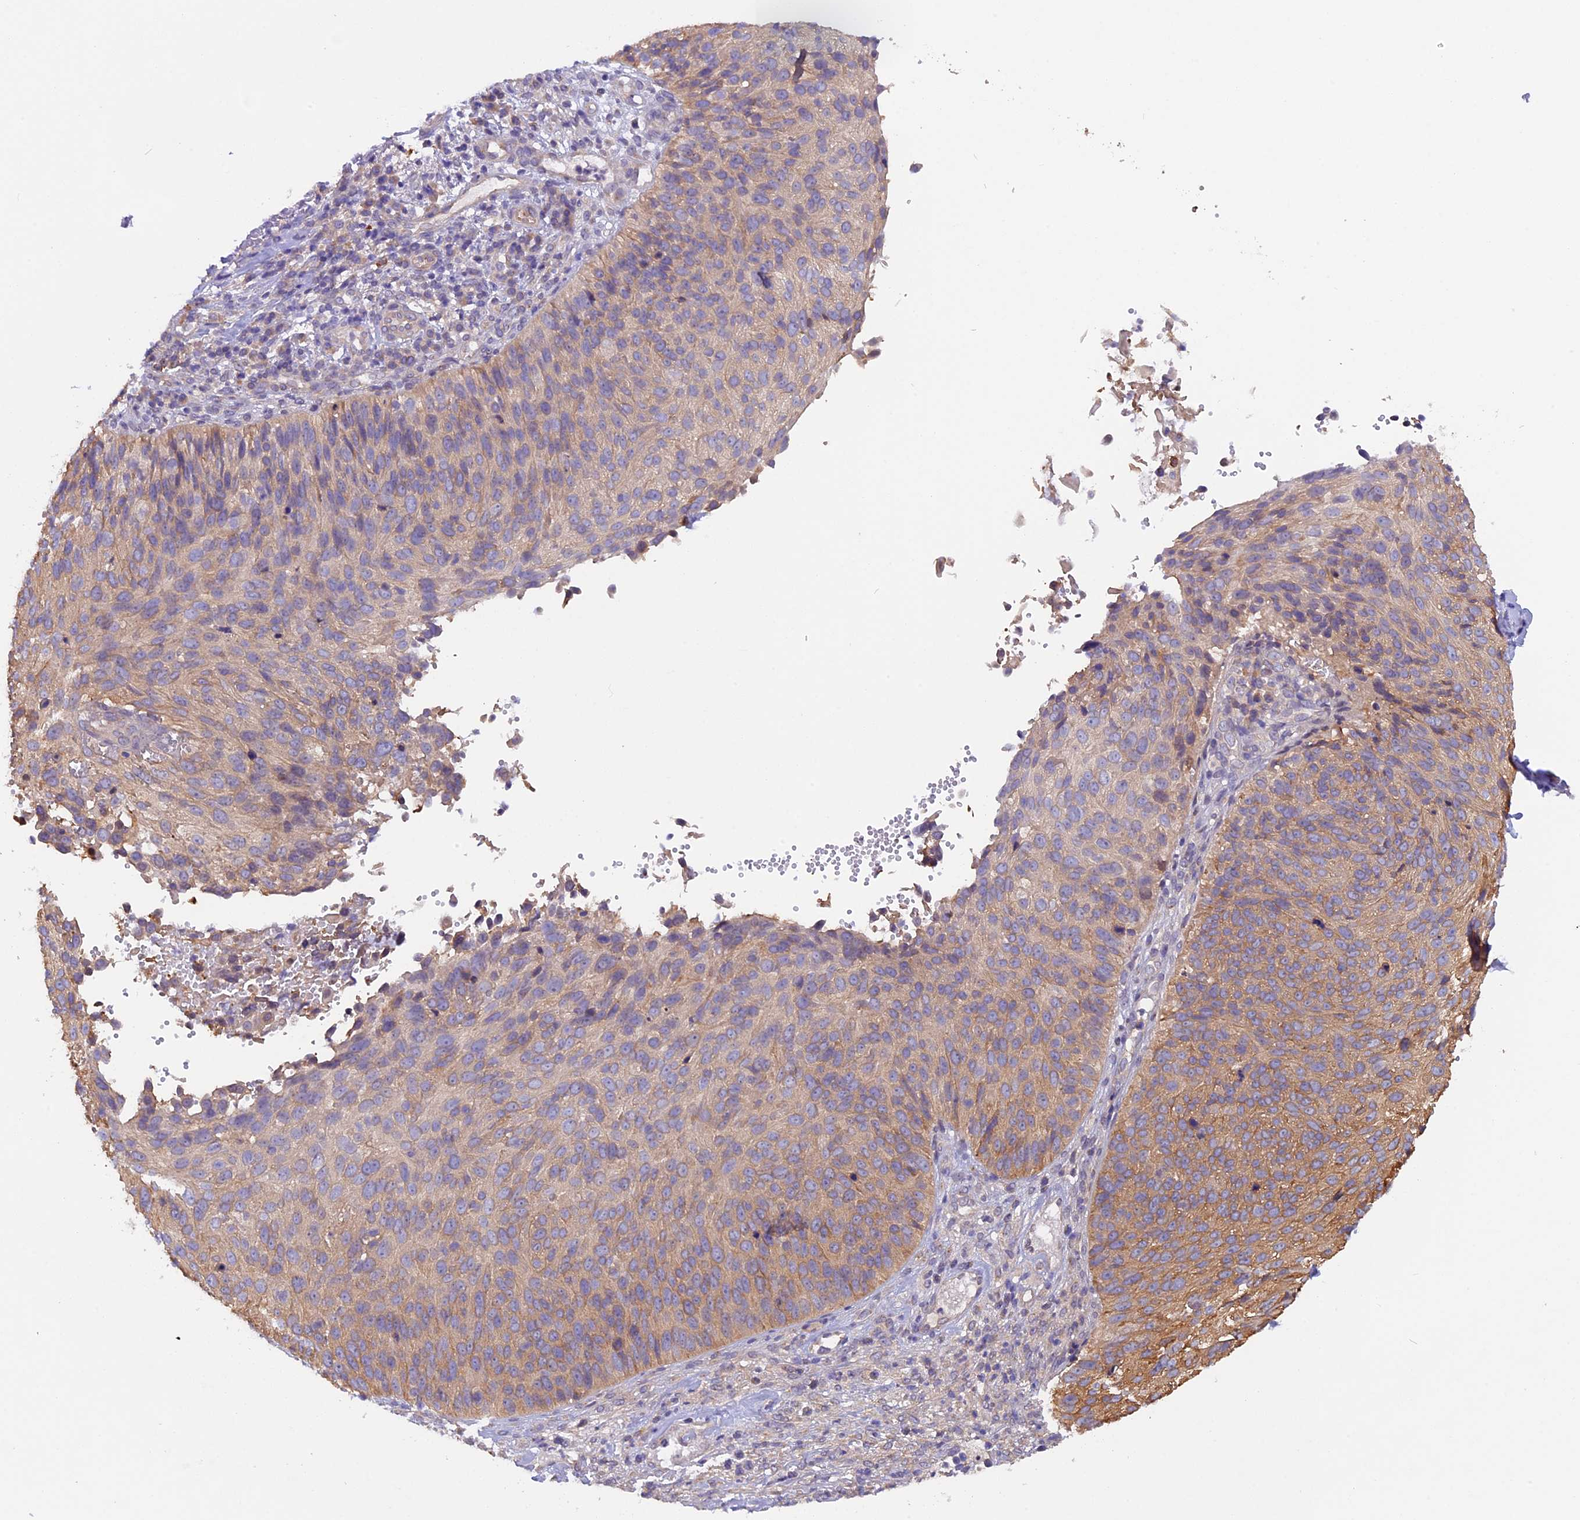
{"staining": {"intensity": "moderate", "quantity": "<25%", "location": "cytoplasmic/membranous"}, "tissue": "cervical cancer", "cell_type": "Tumor cells", "image_type": "cancer", "snomed": [{"axis": "morphology", "description": "Squamous cell carcinoma, NOS"}, {"axis": "topography", "description": "Cervix"}], "caption": "Protein analysis of cervical cancer tissue demonstrates moderate cytoplasmic/membranous staining in approximately <25% of tumor cells.", "gene": "CCDC9B", "patient": {"sex": "female", "age": 74}}